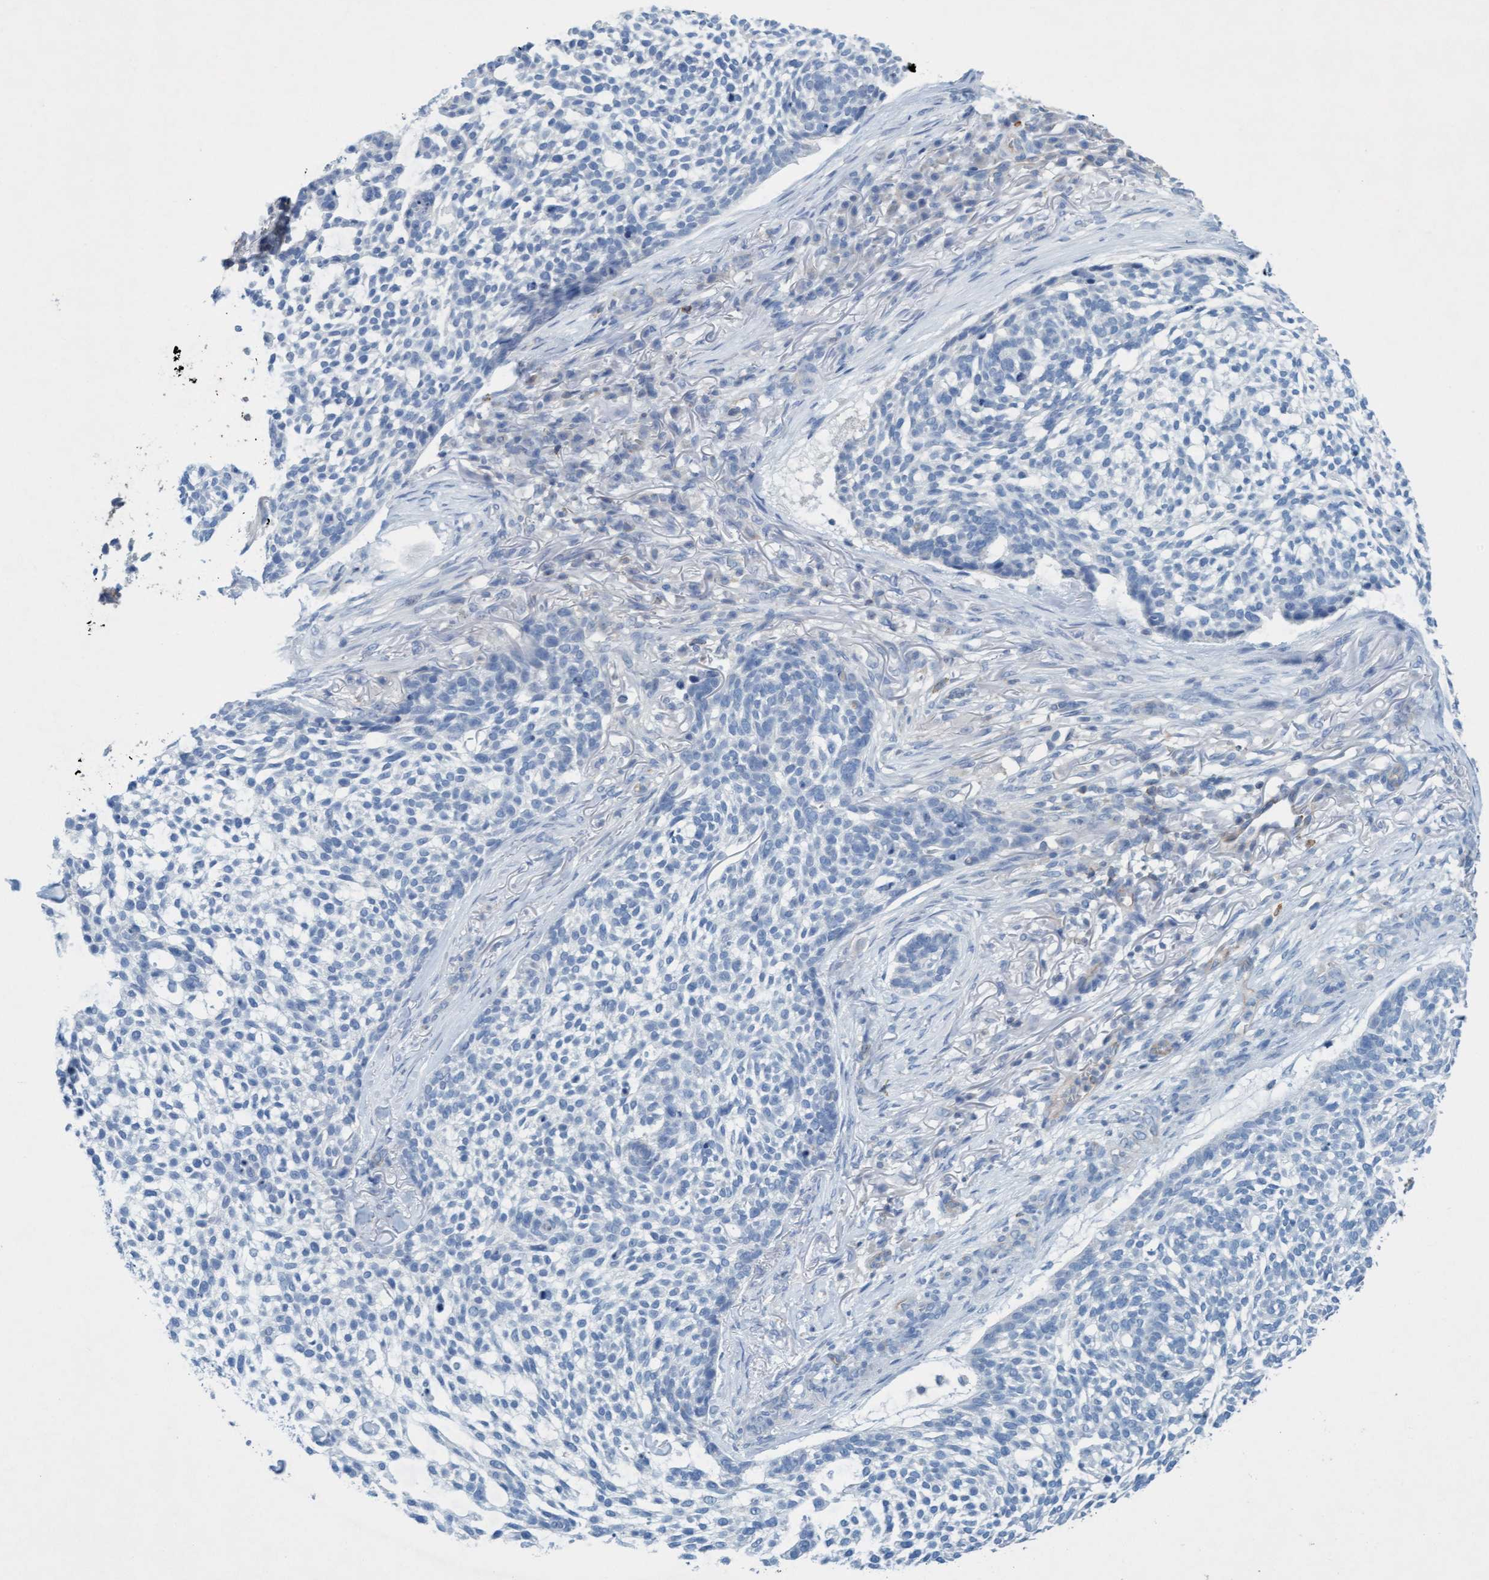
{"staining": {"intensity": "negative", "quantity": "none", "location": "none"}, "tissue": "skin cancer", "cell_type": "Tumor cells", "image_type": "cancer", "snomed": [{"axis": "morphology", "description": "Basal cell carcinoma"}, {"axis": "topography", "description": "Skin"}], "caption": "High power microscopy histopathology image of an immunohistochemistry (IHC) histopathology image of skin basal cell carcinoma, revealing no significant staining in tumor cells.", "gene": "SIGIRR", "patient": {"sex": "female", "age": 64}}